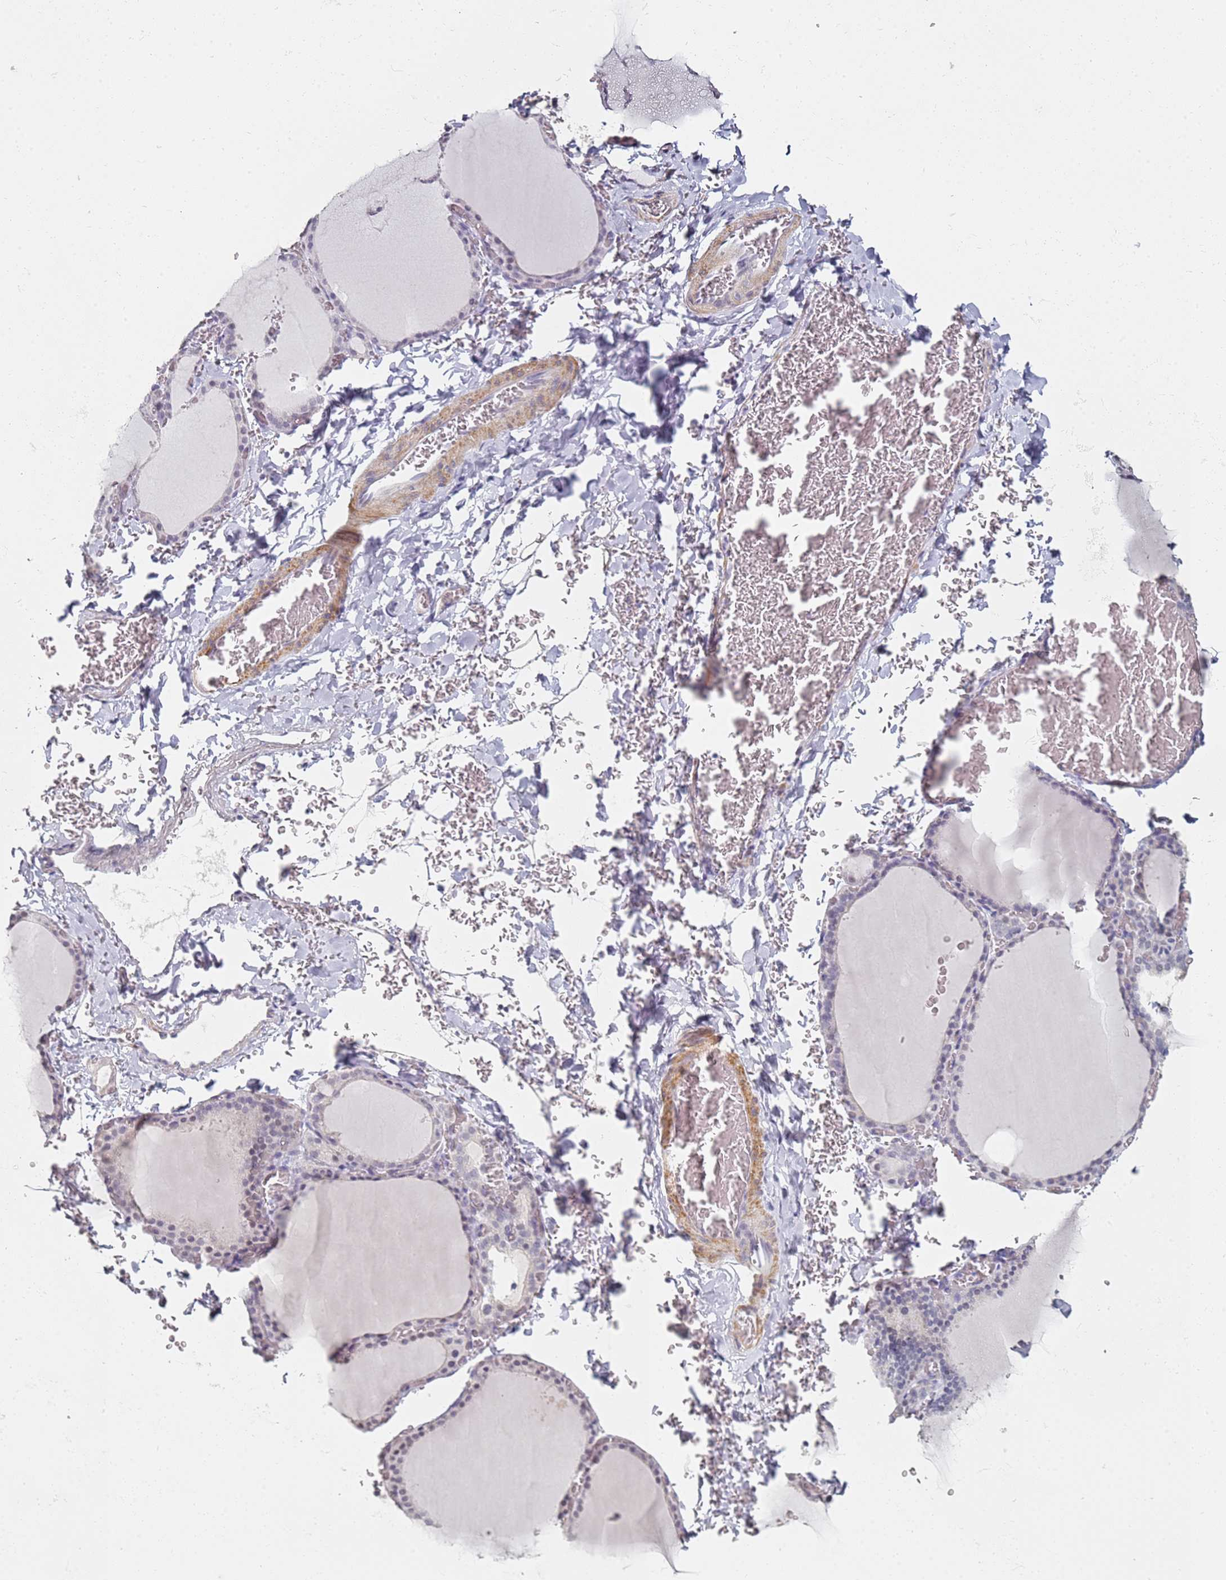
{"staining": {"intensity": "negative", "quantity": "none", "location": "none"}, "tissue": "thyroid gland", "cell_type": "Glandular cells", "image_type": "normal", "snomed": [{"axis": "morphology", "description": "Normal tissue, NOS"}, {"axis": "topography", "description": "Thyroid gland"}], "caption": "IHC histopathology image of benign thyroid gland: thyroid gland stained with DAB displays no significant protein expression in glandular cells.", "gene": "DNAH11", "patient": {"sex": "female", "age": 39}}